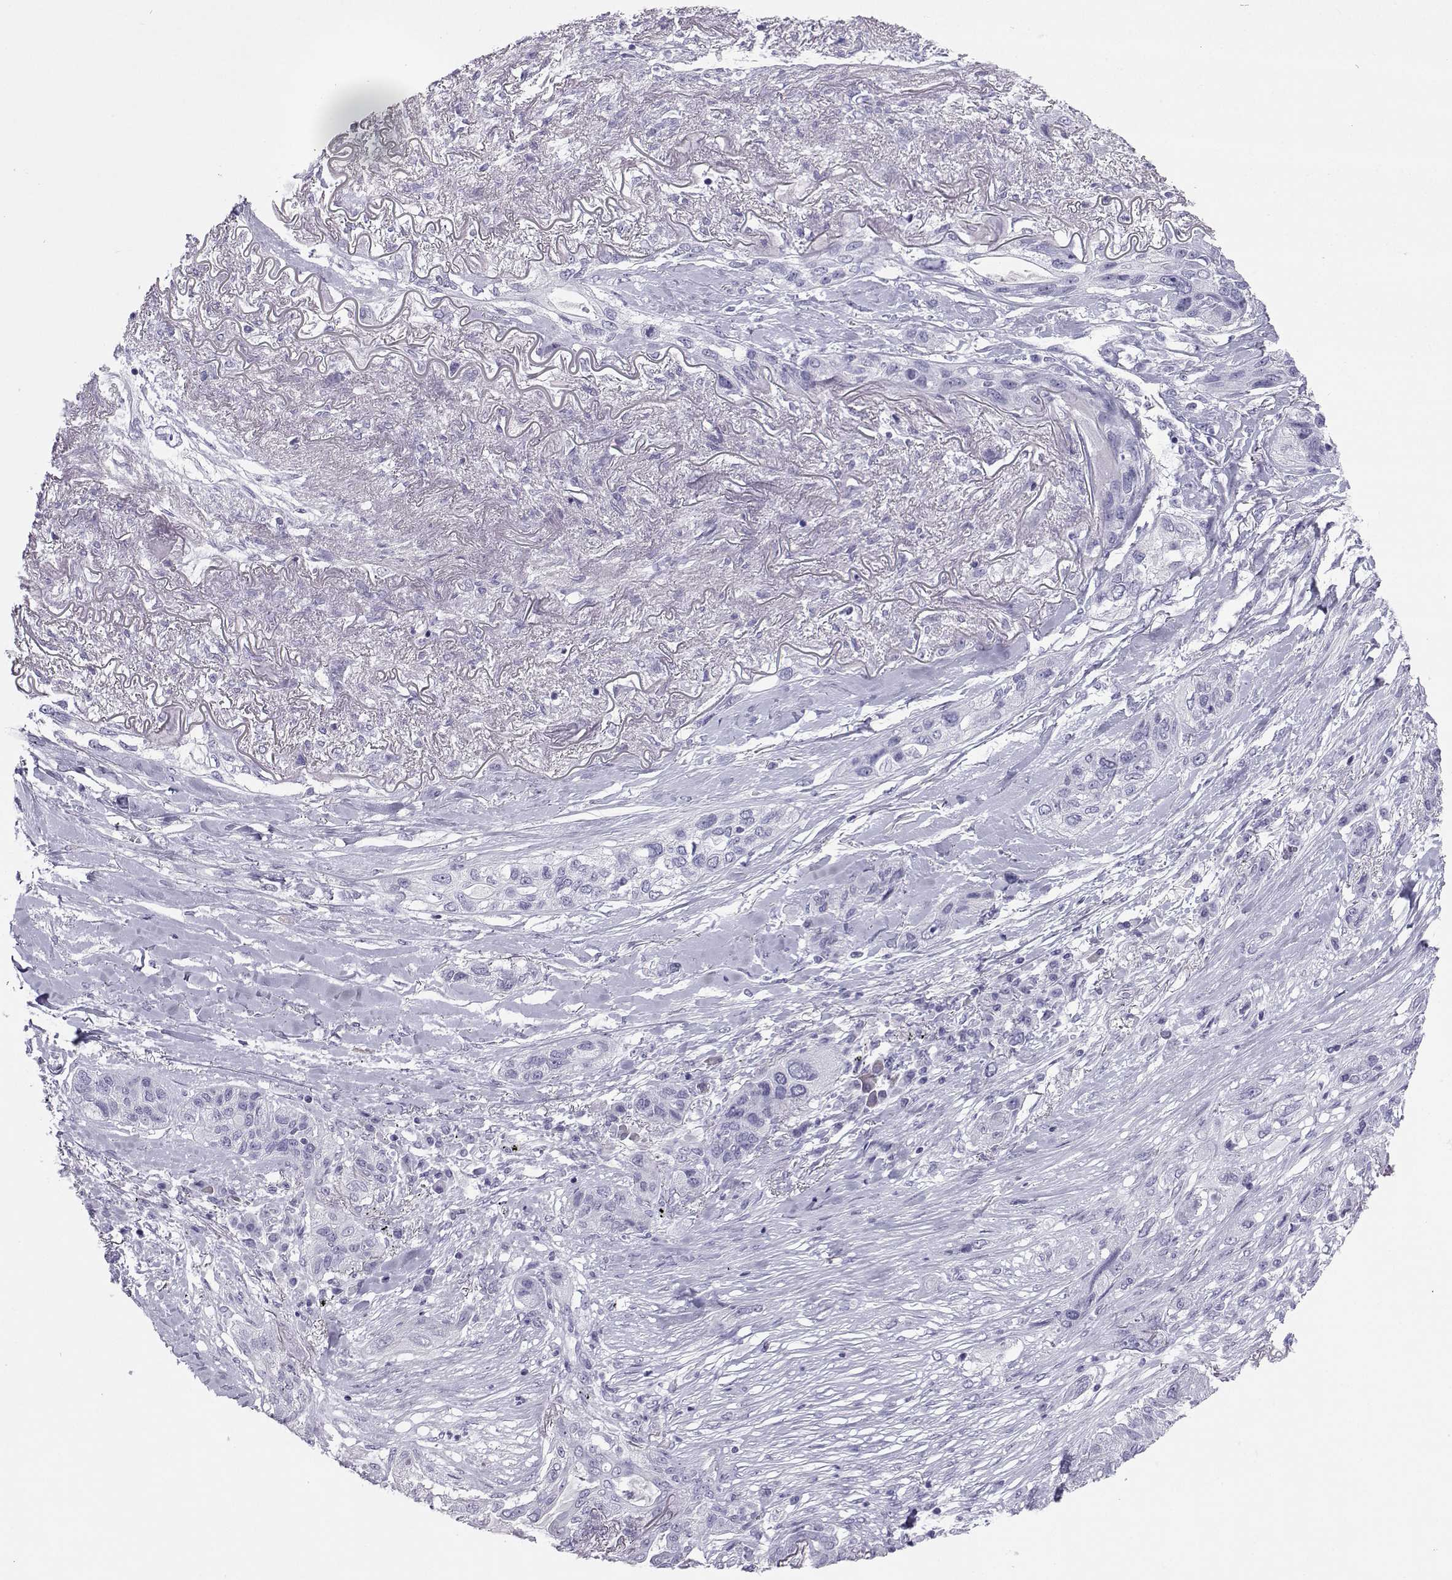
{"staining": {"intensity": "negative", "quantity": "none", "location": "none"}, "tissue": "lung cancer", "cell_type": "Tumor cells", "image_type": "cancer", "snomed": [{"axis": "morphology", "description": "Squamous cell carcinoma, NOS"}, {"axis": "topography", "description": "Lung"}], "caption": "Tumor cells show no significant protein expression in lung cancer.", "gene": "SST", "patient": {"sex": "female", "age": 70}}